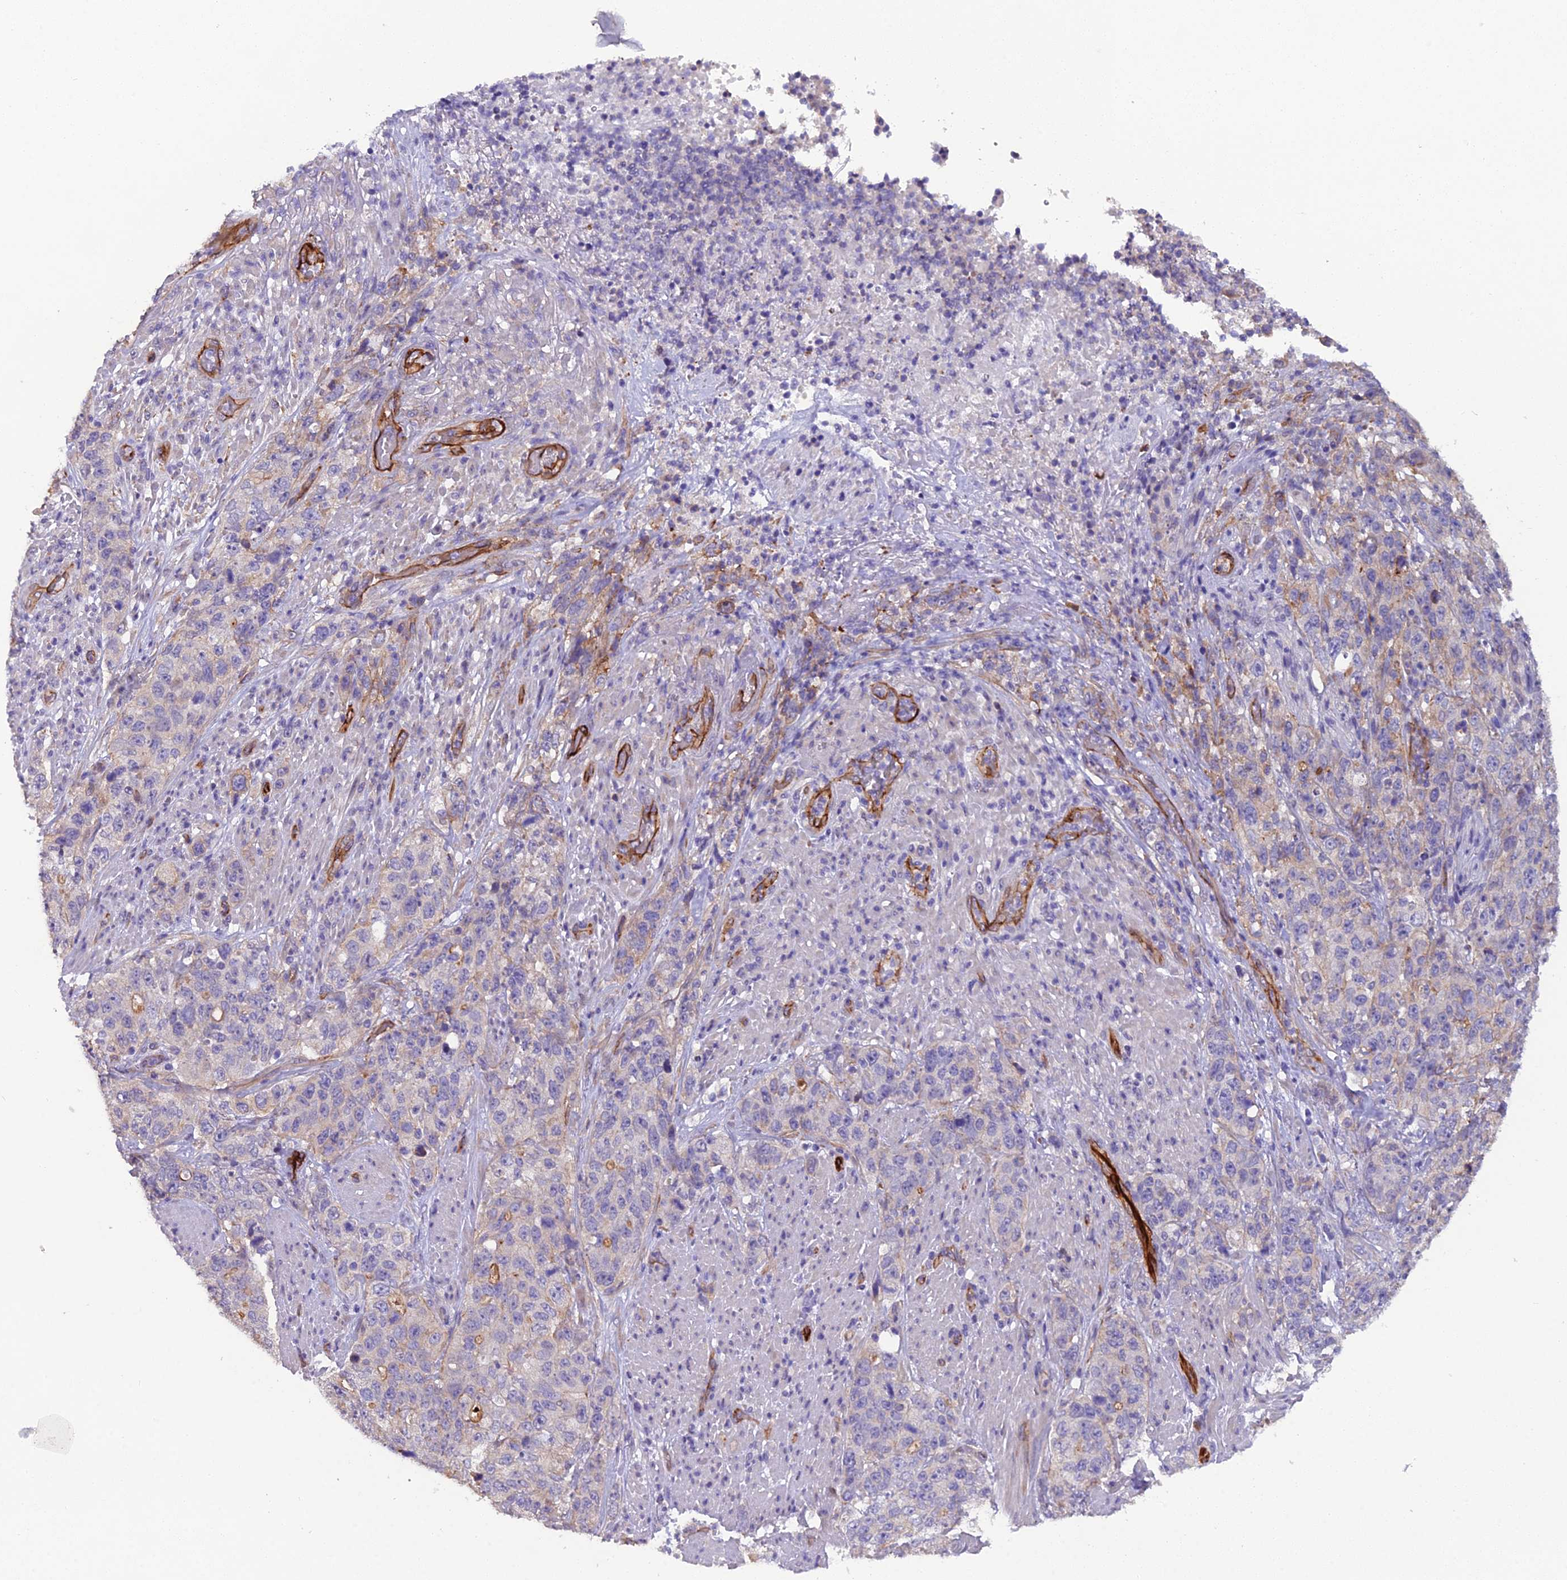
{"staining": {"intensity": "moderate", "quantity": "<25%", "location": "cytoplasmic/membranous"}, "tissue": "stomach cancer", "cell_type": "Tumor cells", "image_type": "cancer", "snomed": [{"axis": "morphology", "description": "Adenocarcinoma, NOS"}, {"axis": "topography", "description": "Stomach"}], "caption": "This is a micrograph of immunohistochemistry (IHC) staining of stomach cancer (adenocarcinoma), which shows moderate positivity in the cytoplasmic/membranous of tumor cells.", "gene": "CFAP47", "patient": {"sex": "male", "age": 48}}